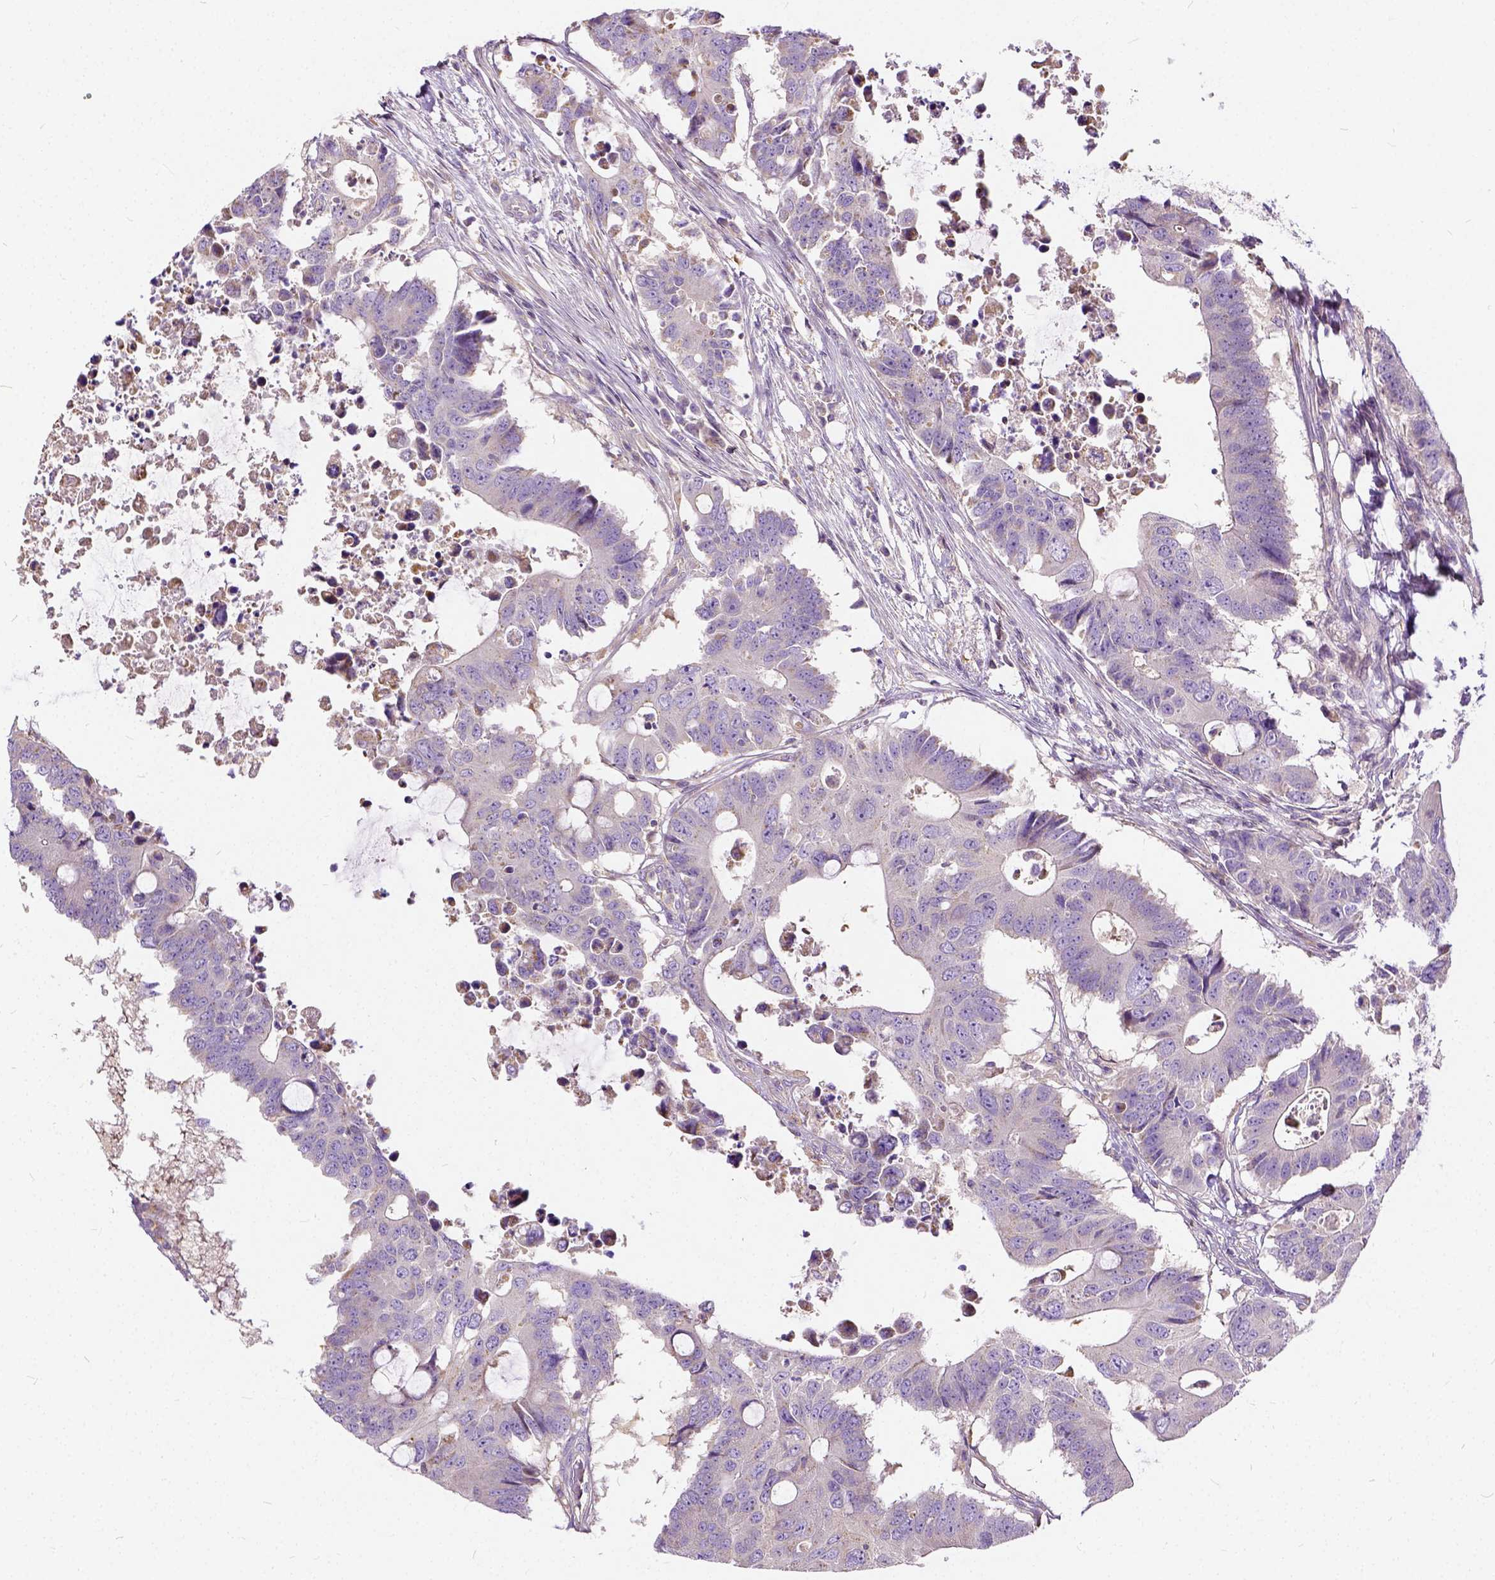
{"staining": {"intensity": "negative", "quantity": "none", "location": "none"}, "tissue": "colorectal cancer", "cell_type": "Tumor cells", "image_type": "cancer", "snomed": [{"axis": "morphology", "description": "Adenocarcinoma, NOS"}, {"axis": "topography", "description": "Colon"}], "caption": "DAB (3,3'-diaminobenzidine) immunohistochemical staining of human colorectal cancer (adenocarcinoma) reveals no significant staining in tumor cells.", "gene": "CADM4", "patient": {"sex": "male", "age": 71}}